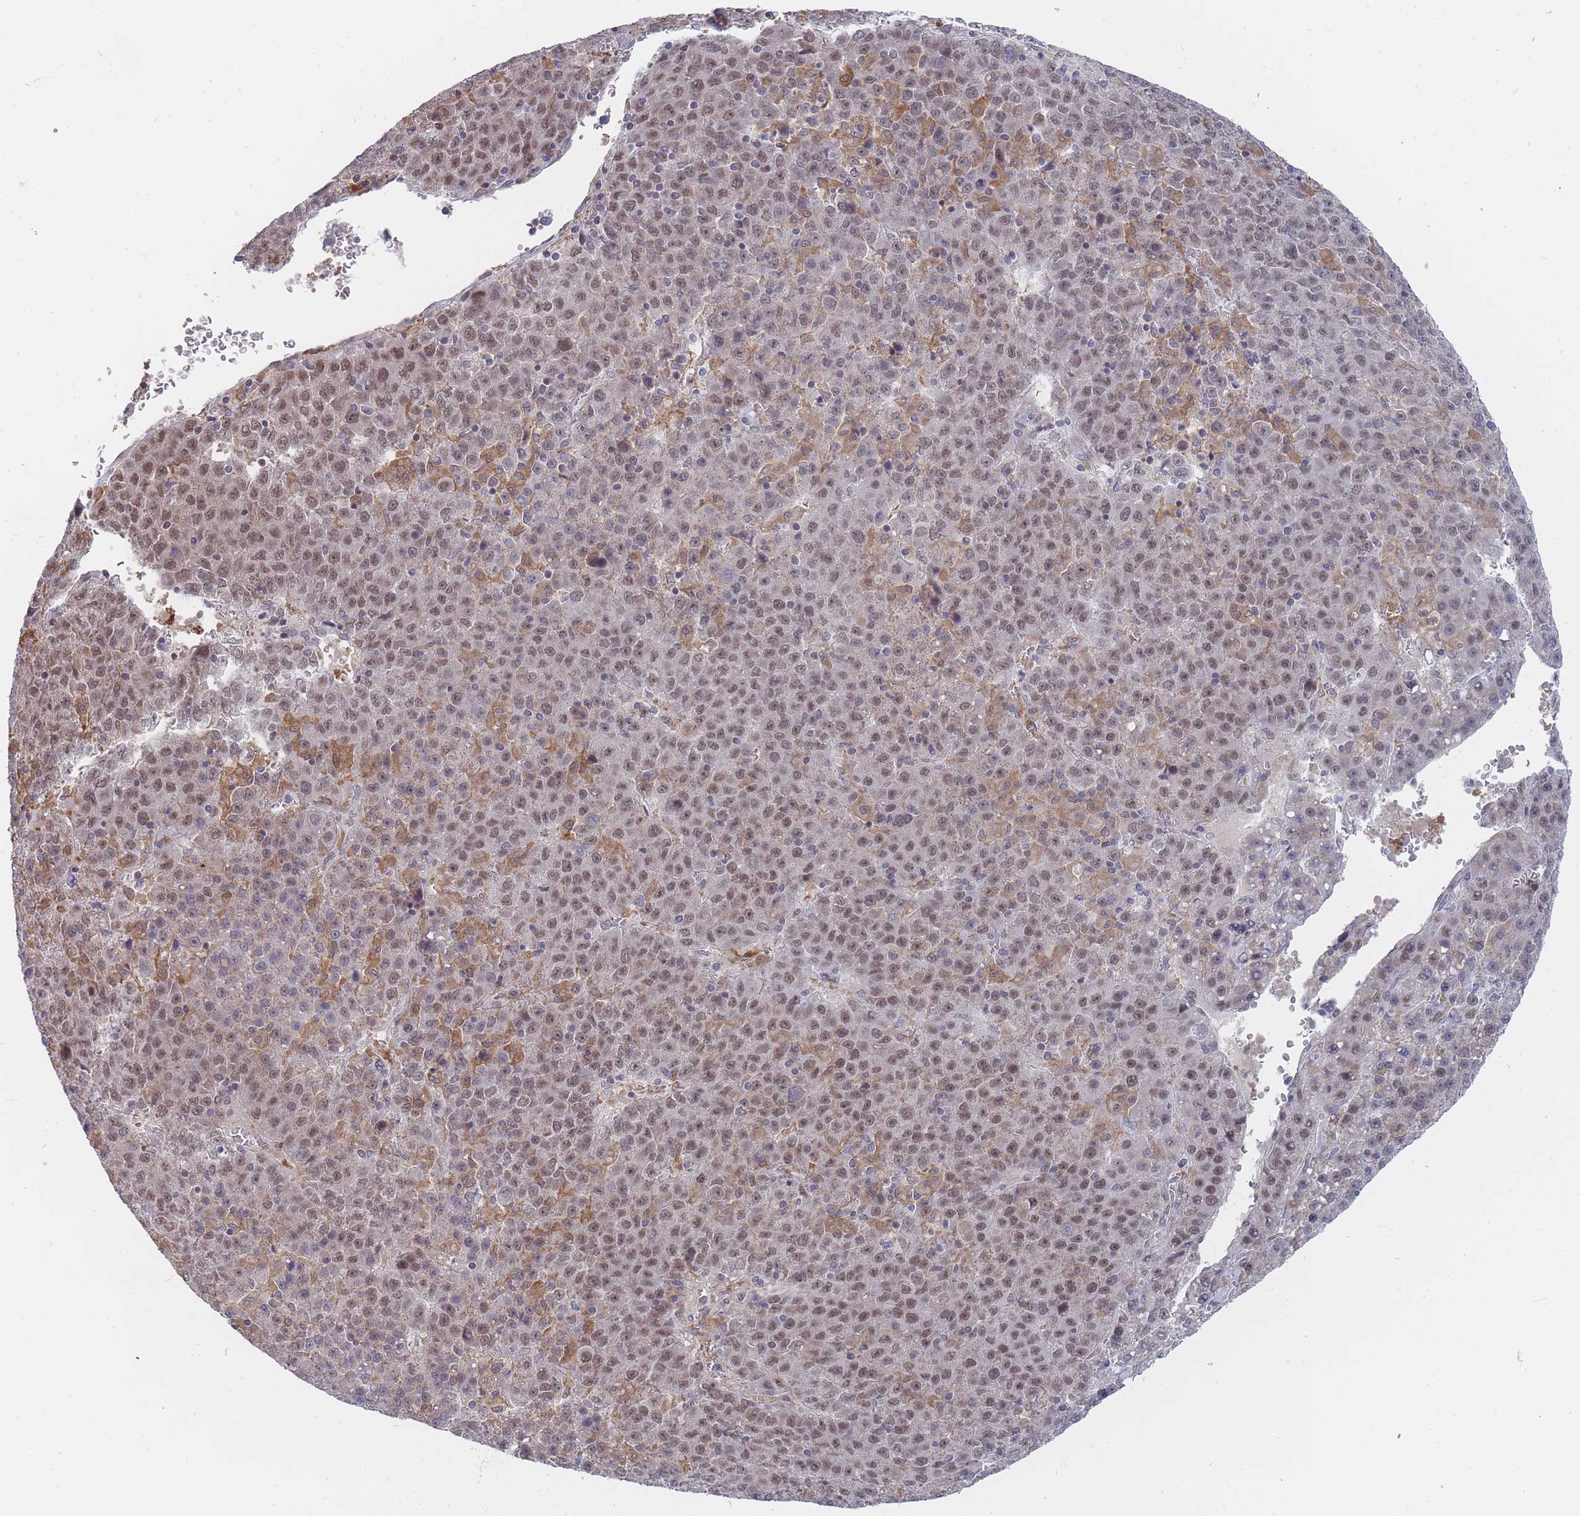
{"staining": {"intensity": "moderate", "quantity": ">75%", "location": "nuclear"}, "tissue": "liver cancer", "cell_type": "Tumor cells", "image_type": "cancer", "snomed": [{"axis": "morphology", "description": "Carcinoma, Hepatocellular, NOS"}, {"axis": "topography", "description": "Liver"}], "caption": "The histopathology image demonstrates staining of liver cancer, revealing moderate nuclear protein positivity (brown color) within tumor cells.", "gene": "GINS1", "patient": {"sex": "female", "age": 53}}